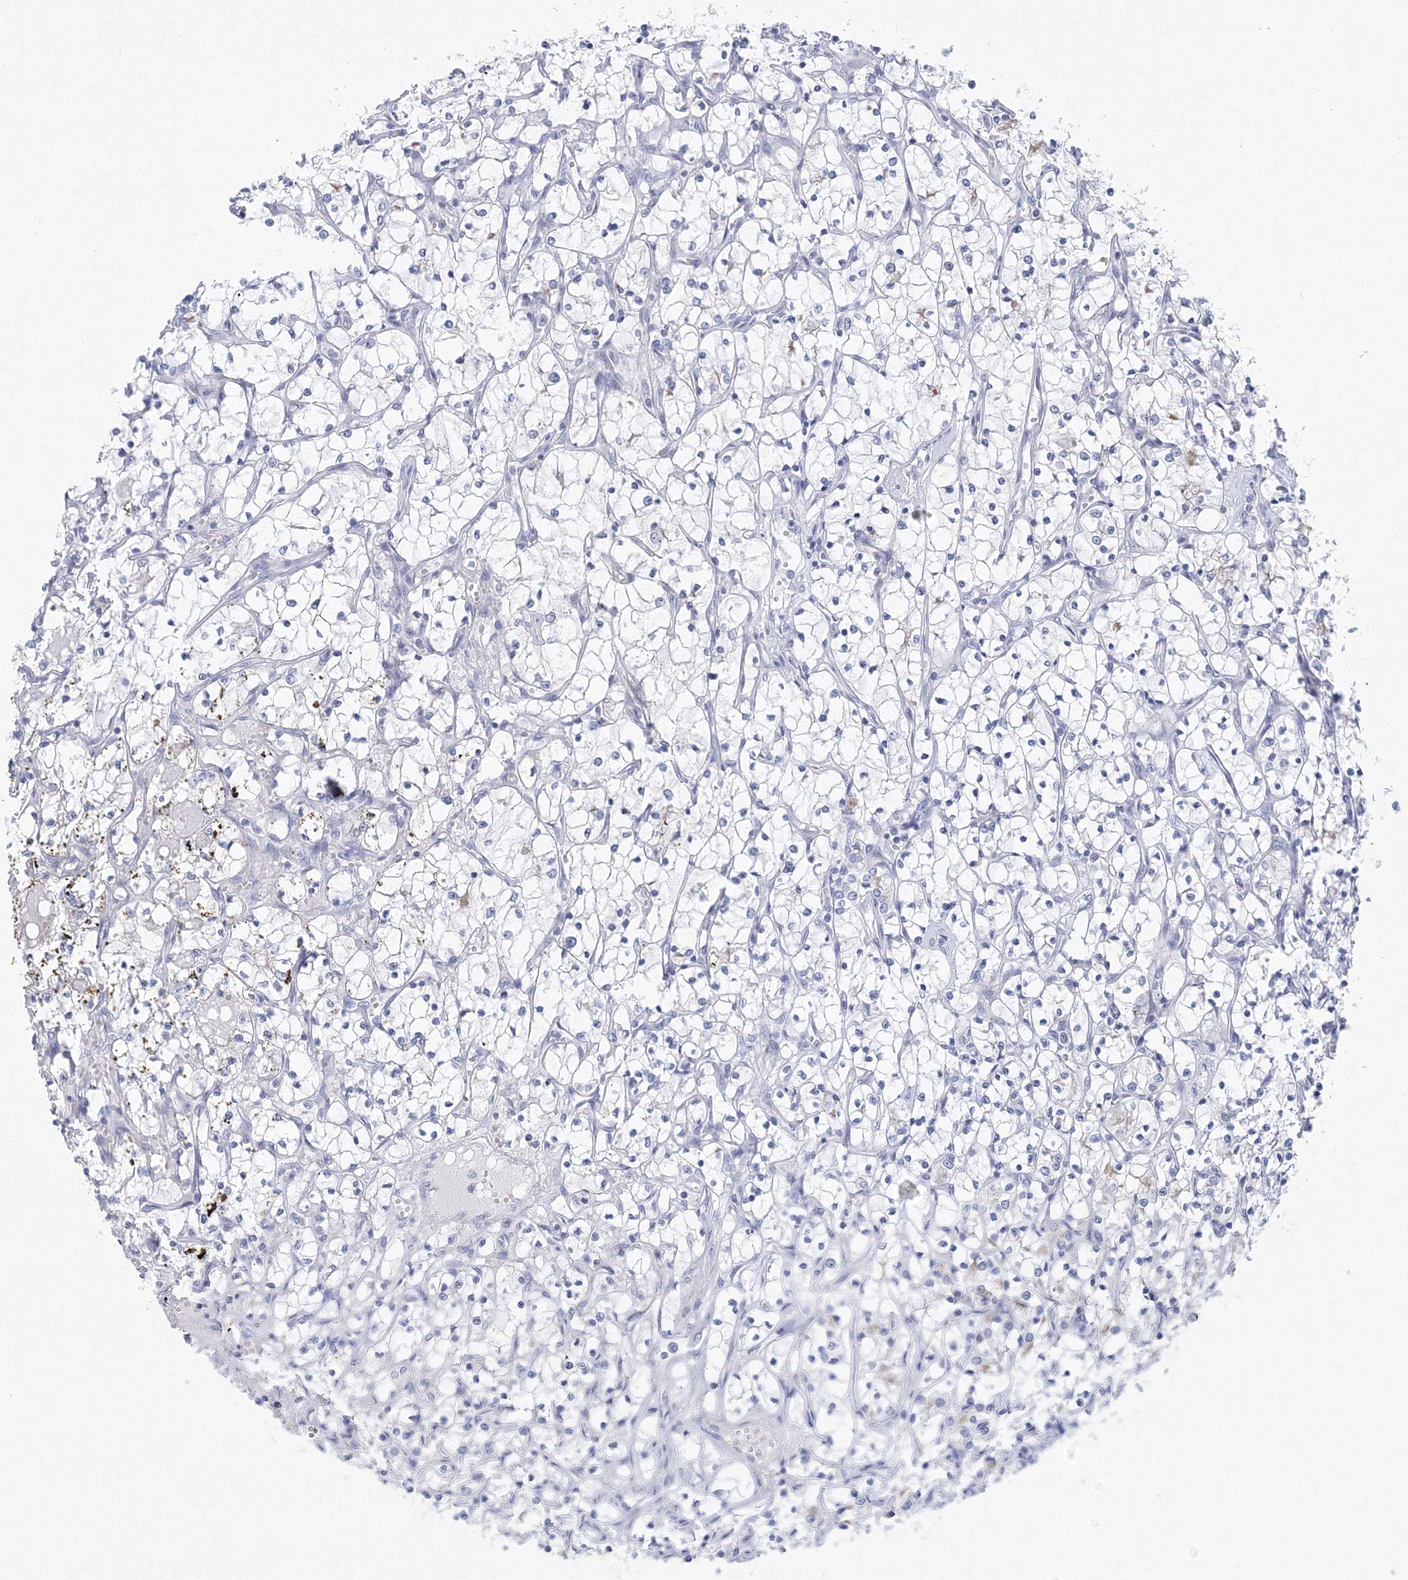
{"staining": {"intensity": "negative", "quantity": "none", "location": "none"}, "tissue": "renal cancer", "cell_type": "Tumor cells", "image_type": "cancer", "snomed": [{"axis": "morphology", "description": "Adenocarcinoma, NOS"}, {"axis": "topography", "description": "Kidney"}], "caption": "Immunohistochemical staining of human renal cancer exhibits no significant positivity in tumor cells.", "gene": "NIPAL1", "patient": {"sex": "female", "age": 69}}